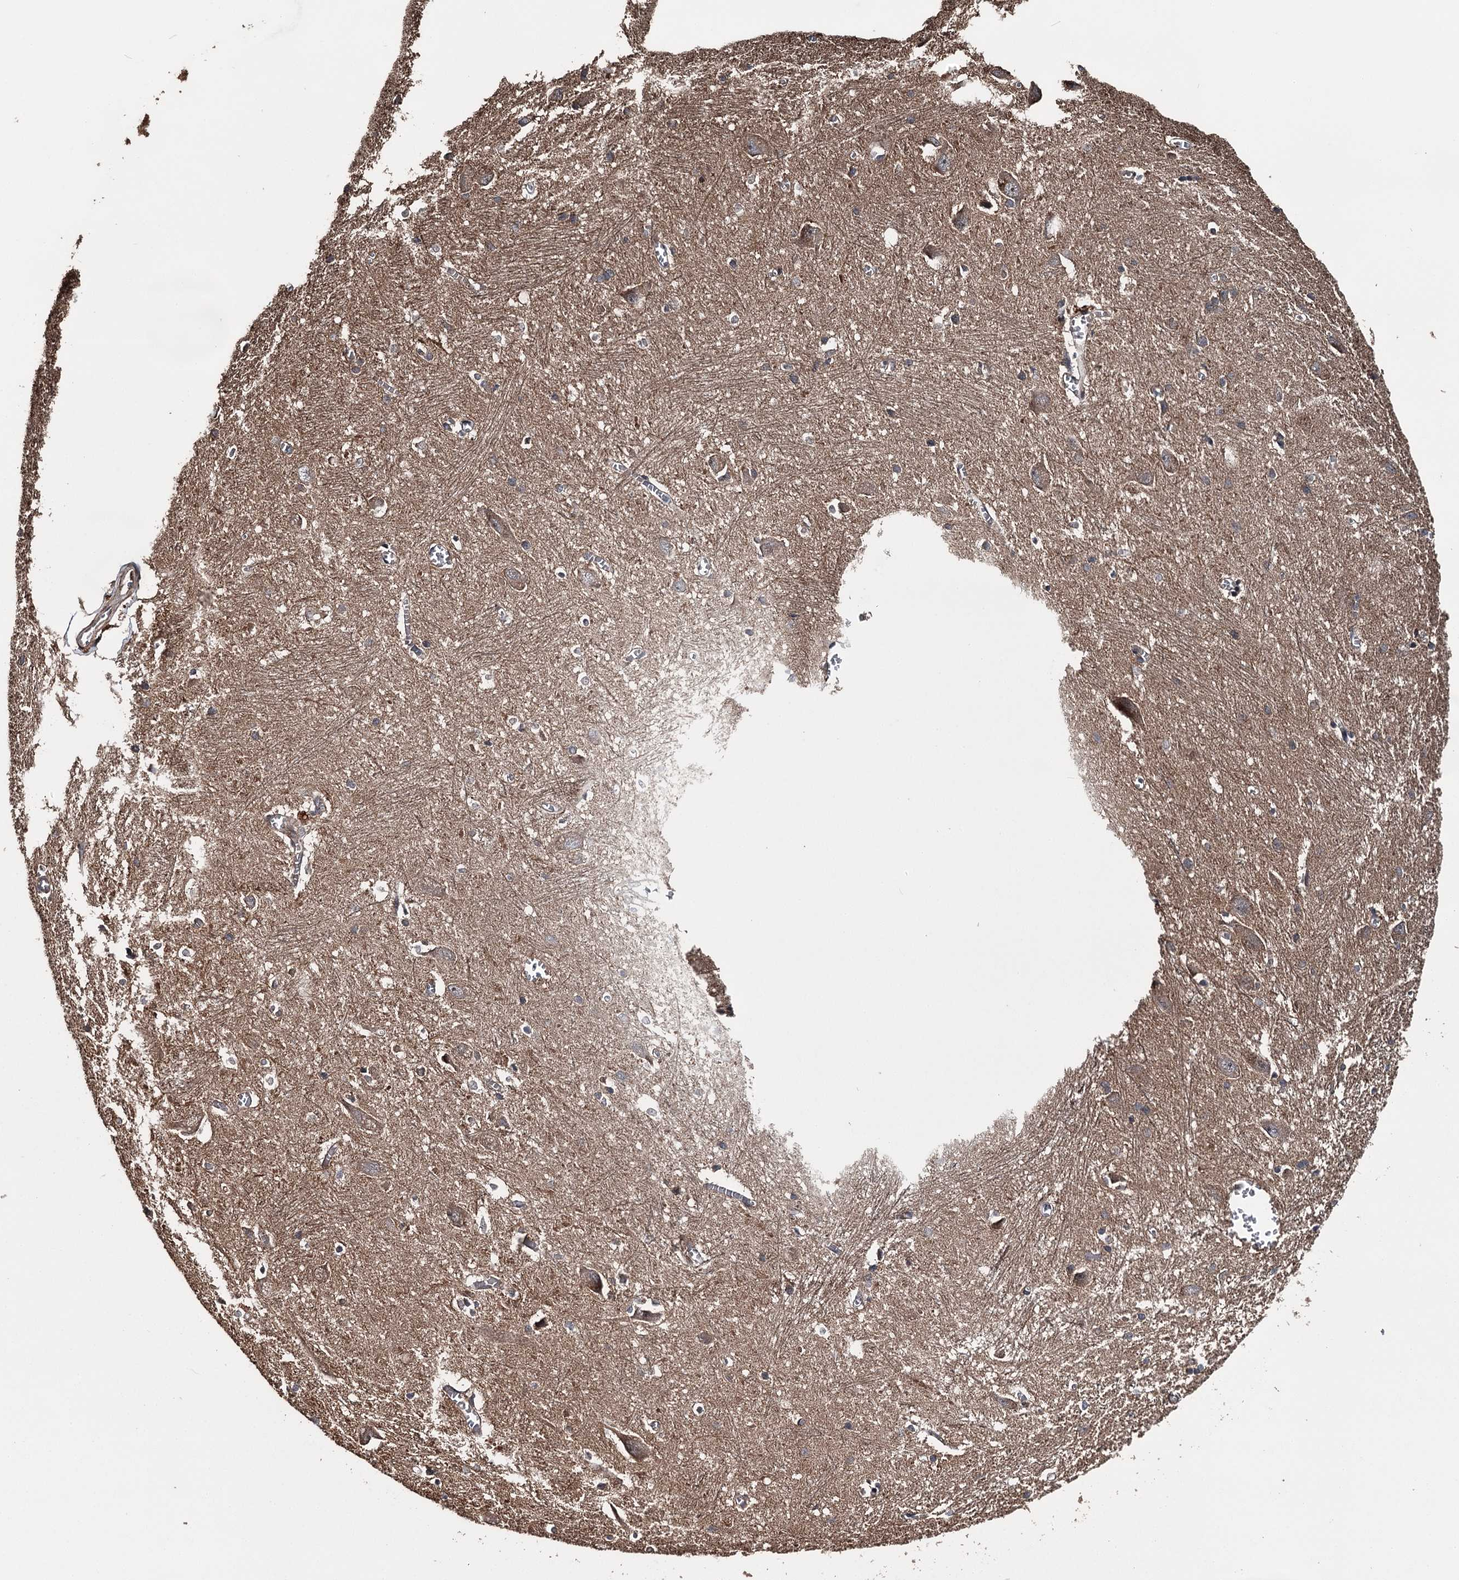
{"staining": {"intensity": "moderate", "quantity": ">75%", "location": "cytoplasmic/membranous"}, "tissue": "caudate", "cell_type": "Glial cells", "image_type": "normal", "snomed": [{"axis": "morphology", "description": "Normal tissue, NOS"}, {"axis": "topography", "description": "Lateral ventricle wall"}], "caption": "Immunohistochemistry photomicrograph of unremarkable caudate: caudate stained using immunohistochemistry (IHC) shows medium levels of moderate protein expression localized specifically in the cytoplasmic/membranous of glial cells, appearing as a cytoplasmic/membranous brown color.", "gene": "RAB21", "patient": {"sex": "male", "age": 37}}